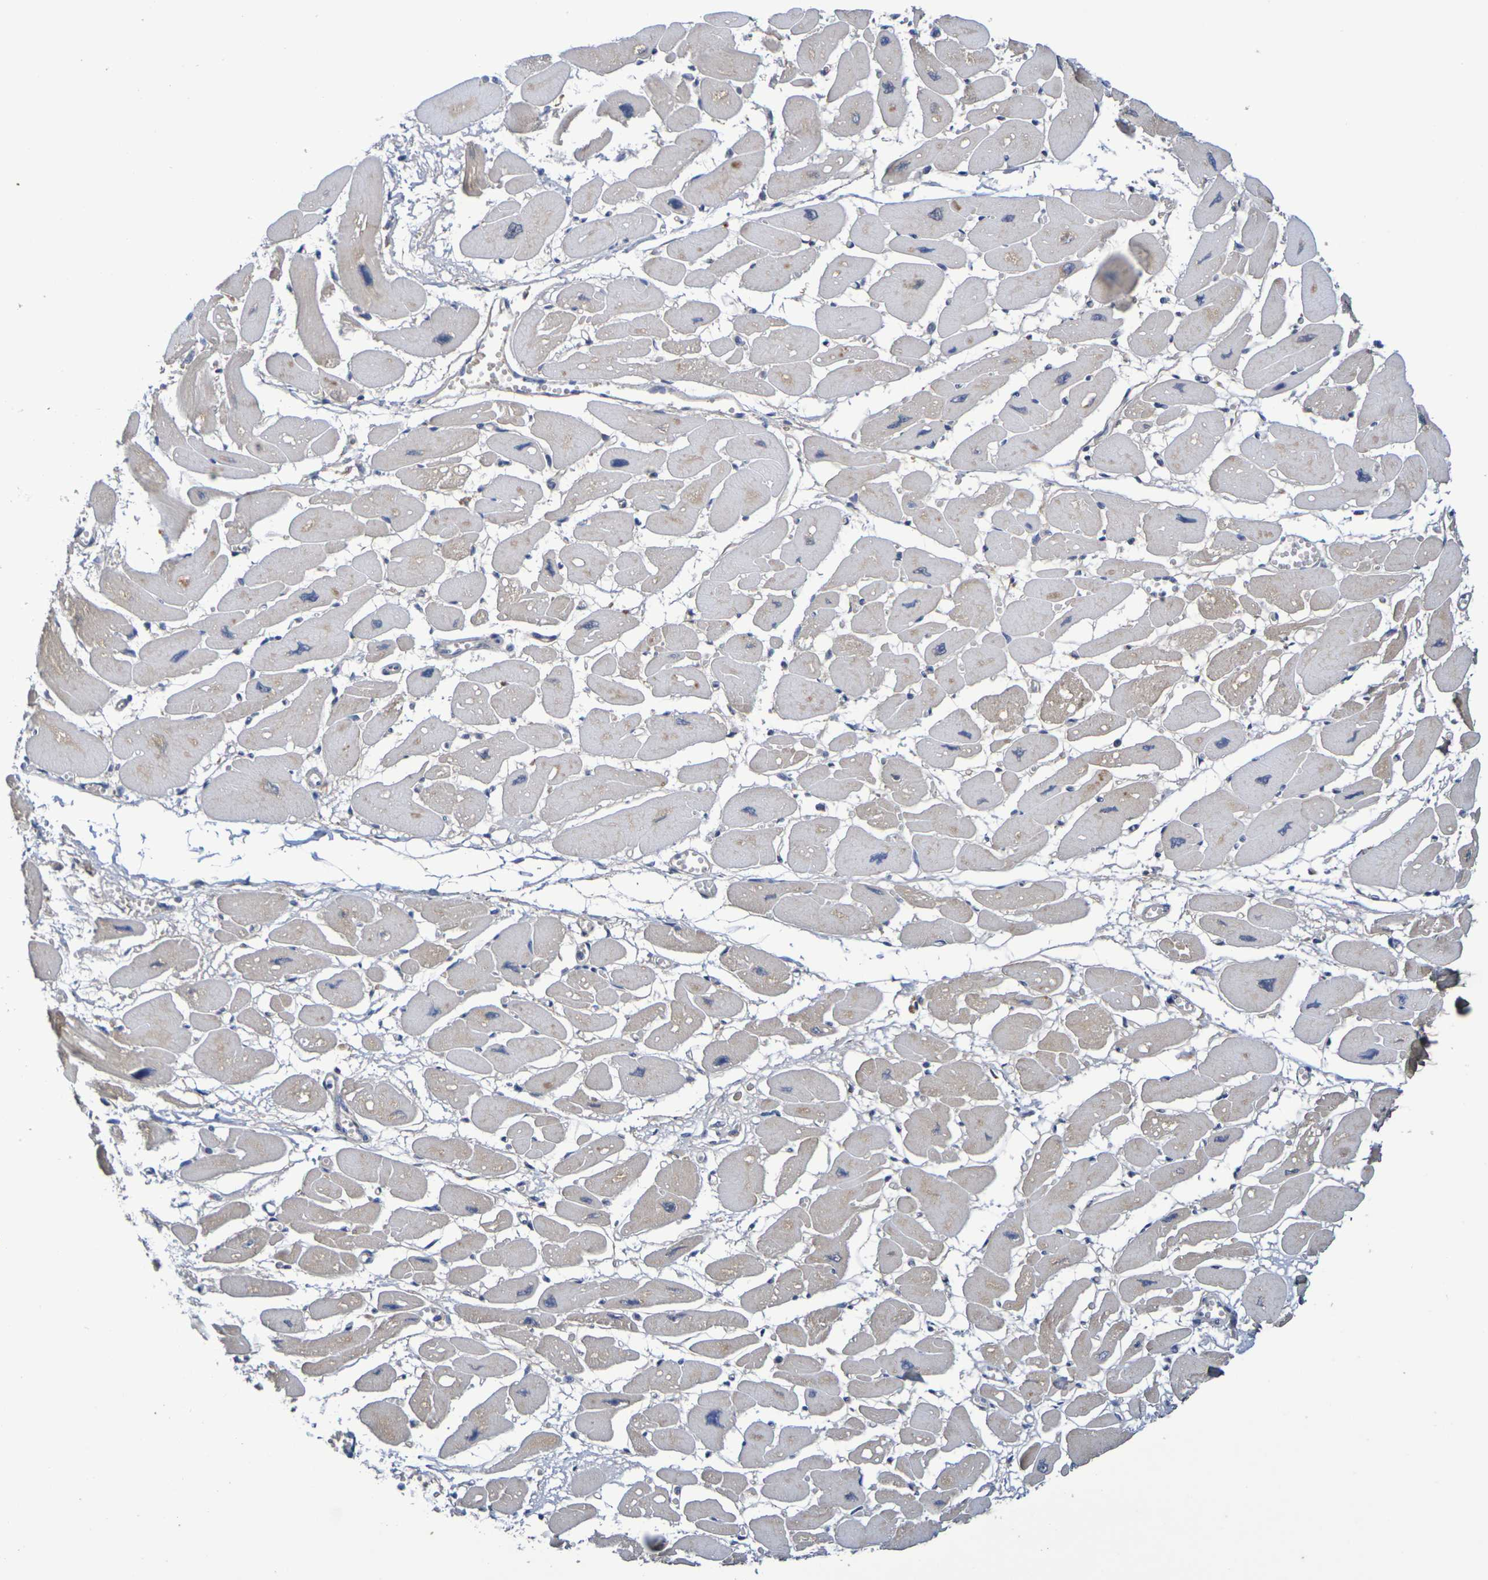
{"staining": {"intensity": "weak", "quantity": "25%-75%", "location": "cytoplasmic/membranous"}, "tissue": "heart muscle", "cell_type": "Cardiomyocytes", "image_type": "normal", "snomed": [{"axis": "morphology", "description": "Normal tissue, NOS"}, {"axis": "topography", "description": "Heart"}], "caption": "High-power microscopy captured an immunohistochemistry (IHC) histopathology image of benign heart muscle, revealing weak cytoplasmic/membranous expression in about 25%-75% of cardiomyocytes. The staining is performed using DAB (3,3'-diaminobenzidine) brown chromogen to label protein expression. The nuclei are counter-stained blue using hematoxylin.", "gene": "TERF2", "patient": {"sex": "female", "age": 54}}